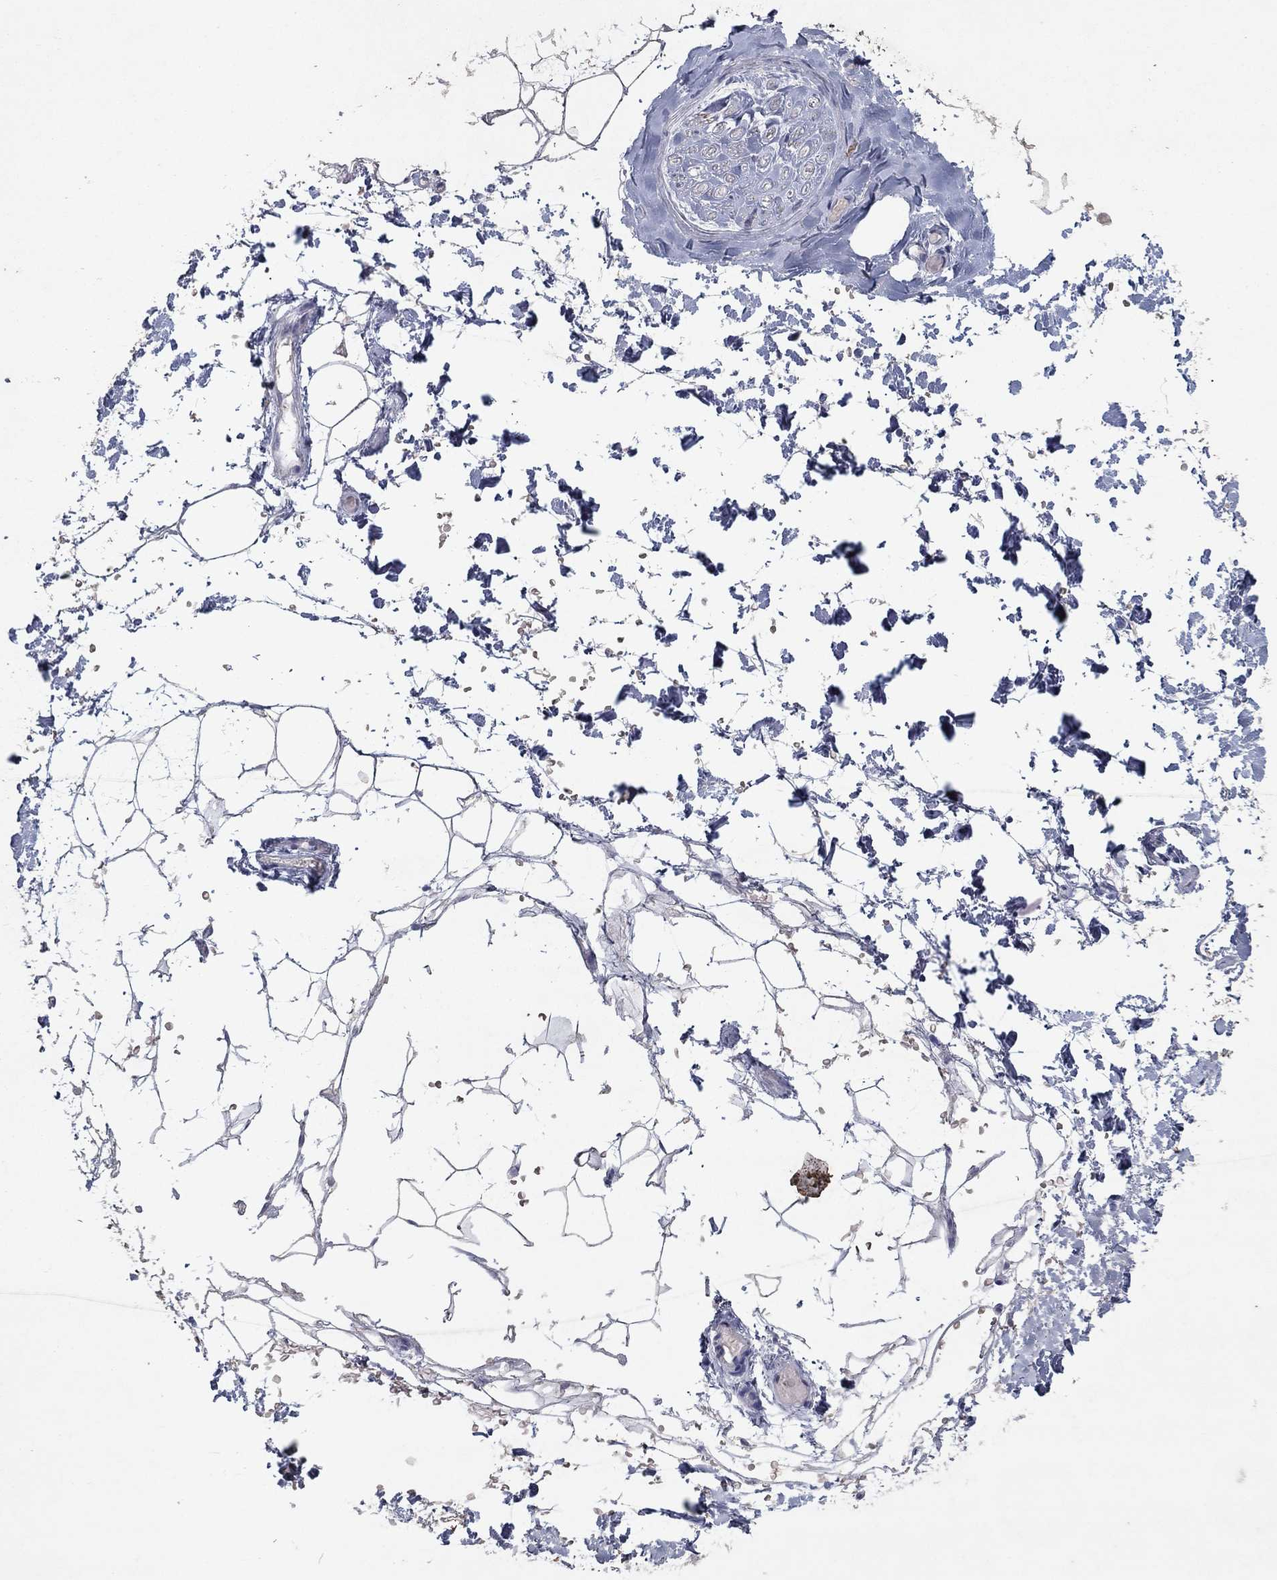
{"staining": {"intensity": "negative", "quantity": "none", "location": "none"}, "tissue": "adipose tissue", "cell_type": "Adipocytes", "image_type": "normal", "snomed": [{"axis": "morphology", "description": "Normal tissue, NOS"}, {"axis": "topography", "description": "Skin"}, {"axis": "topography", "description": "Peripheral nerve tissue"}], "caption": "Adipose tissue was stained to show a protein in brown. There is no significant positivity in adipocytes. (DAB IHC visualized using brightfield microscopy, high magnification).", "gene": "KRT40", "patient": {"sex": "female", "age": 56}}